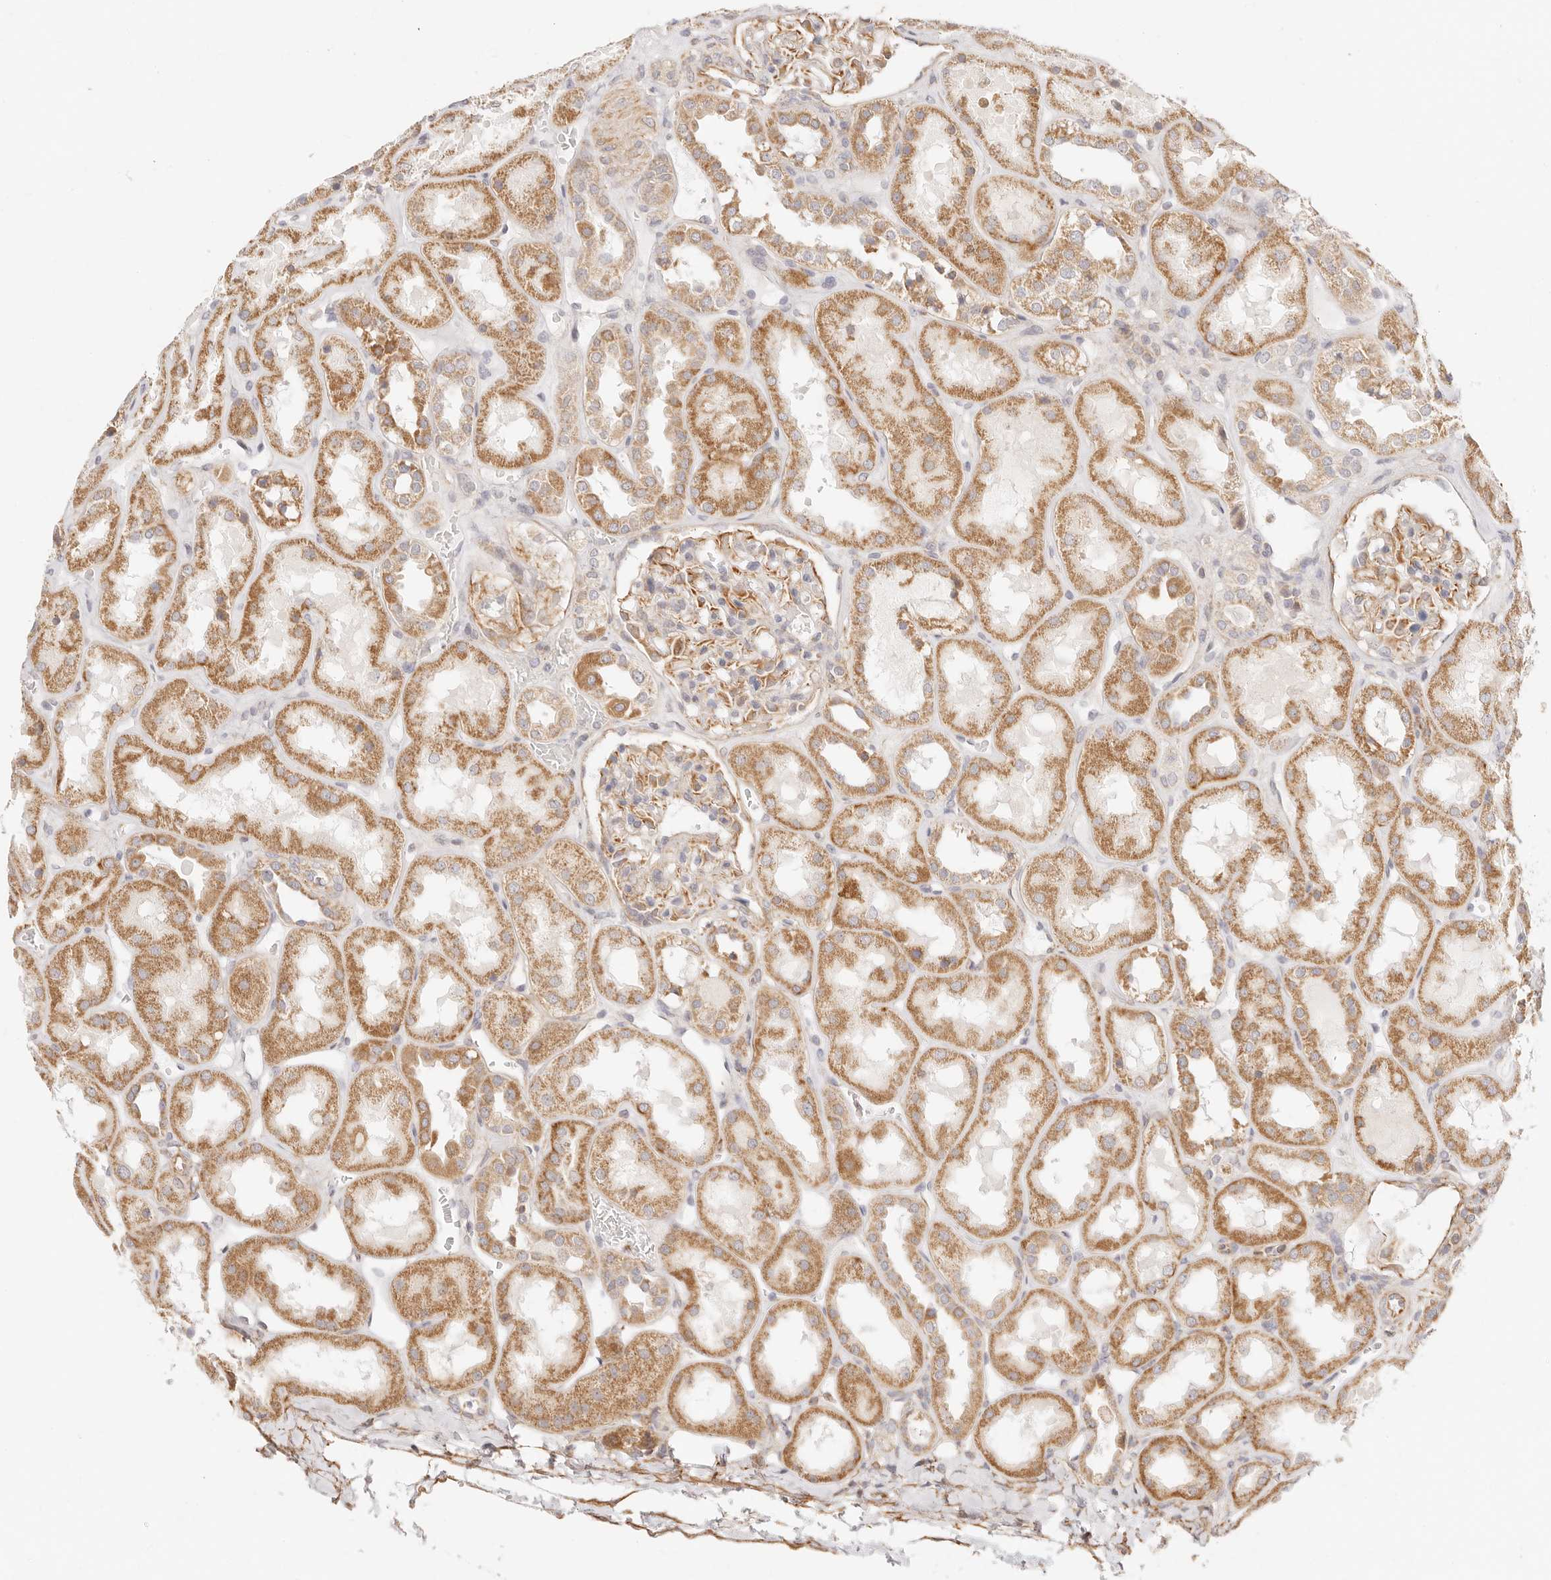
{"staining": {"intensity": "moderate", "quantity": "25%-75%", "location": "cytoplasmic/membranous"}, "tissue": "kidney", "cell_type": "Cells in glomeruli", "image_type": "normal", "snomed": [{"axis": "morphology", "description": "Normal tissue, NOS"}, {"axis": "topography", "description": "Kidney"}], "caption": "Immunohistochemistry of benign kidney exhibits medium levels of moderate cytoplasmic/membranous positivity in approximately 25%-75% of cells in glomeruli.", "gene": "ZC3H11A", "patient": {"sex": "male", "age": 70}}